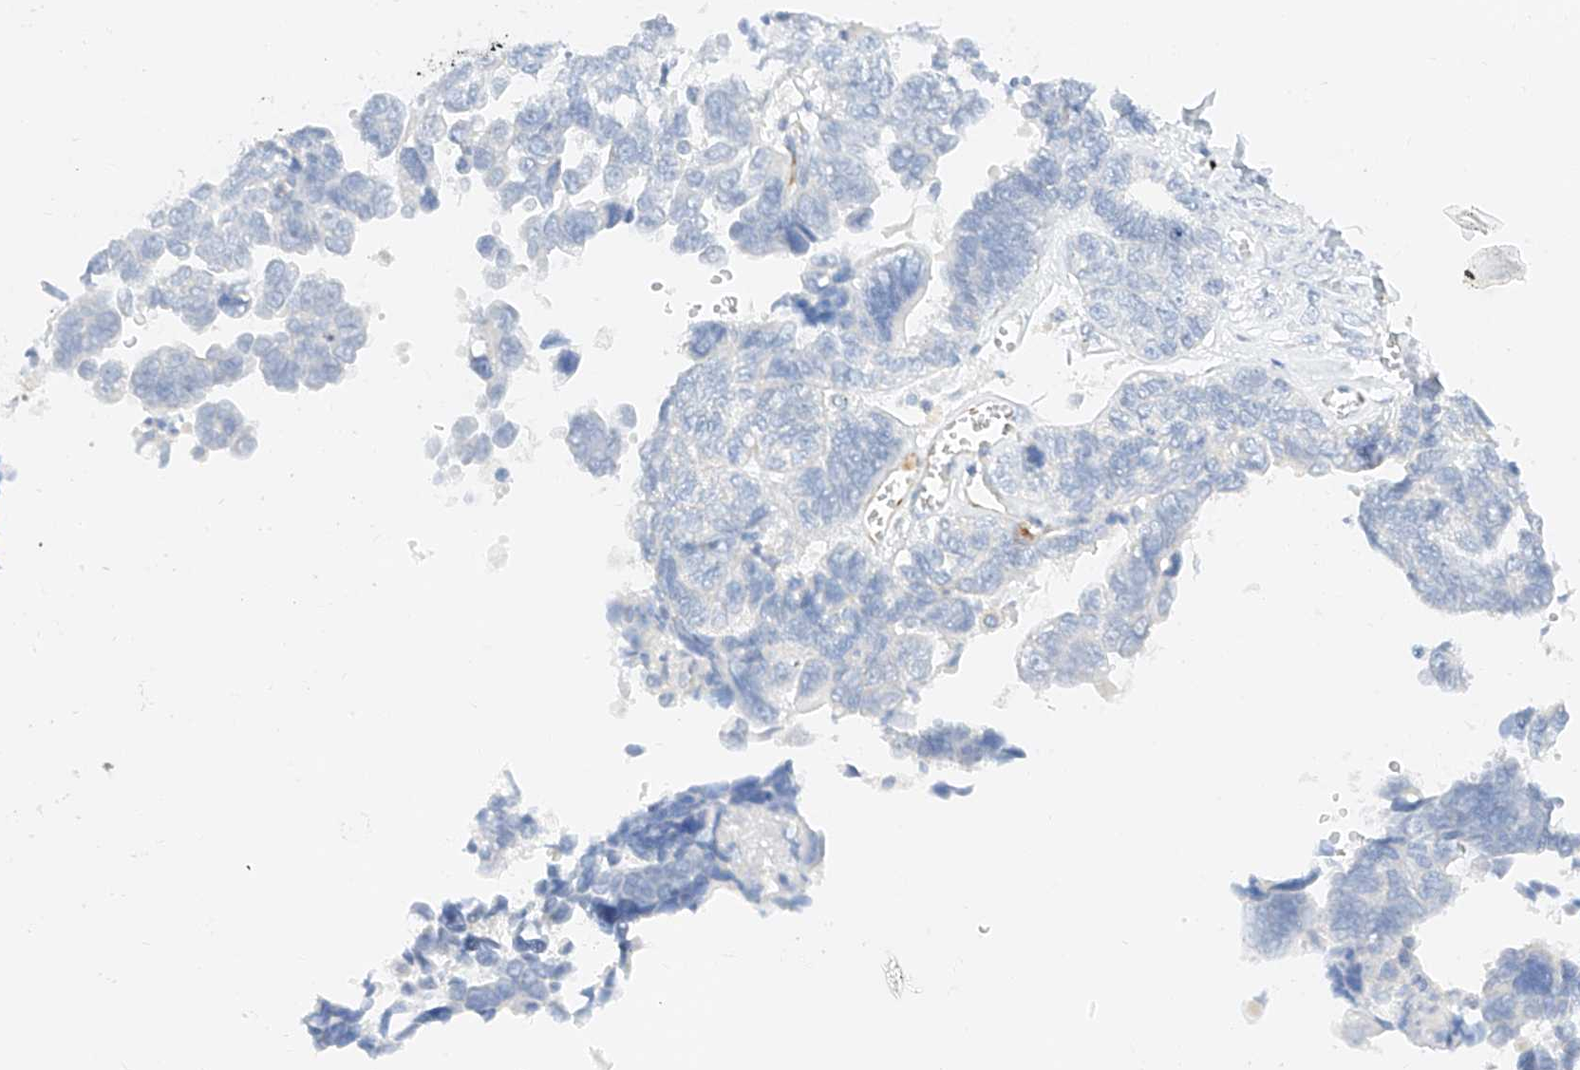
{"staining": {"intensity": "negative", "quantity": "none", "location": "none"}, "tissue": "ovarian cancer", "cell_type": "Tumor cells", "image_type": "cancer", "snomed": [{"axis": "morphology", "description": "Cystadenocarcinoma, serous, NOS"}, {"axis": "topography", "description": "Ovary"}], "caption": "The photomicrograph reveals no significant staining in tumor cells of ovarian cancer (serous cystadenocarcinoma).", "gene": "CDCP2", "patient": {"sex": "female", "age": 79}}